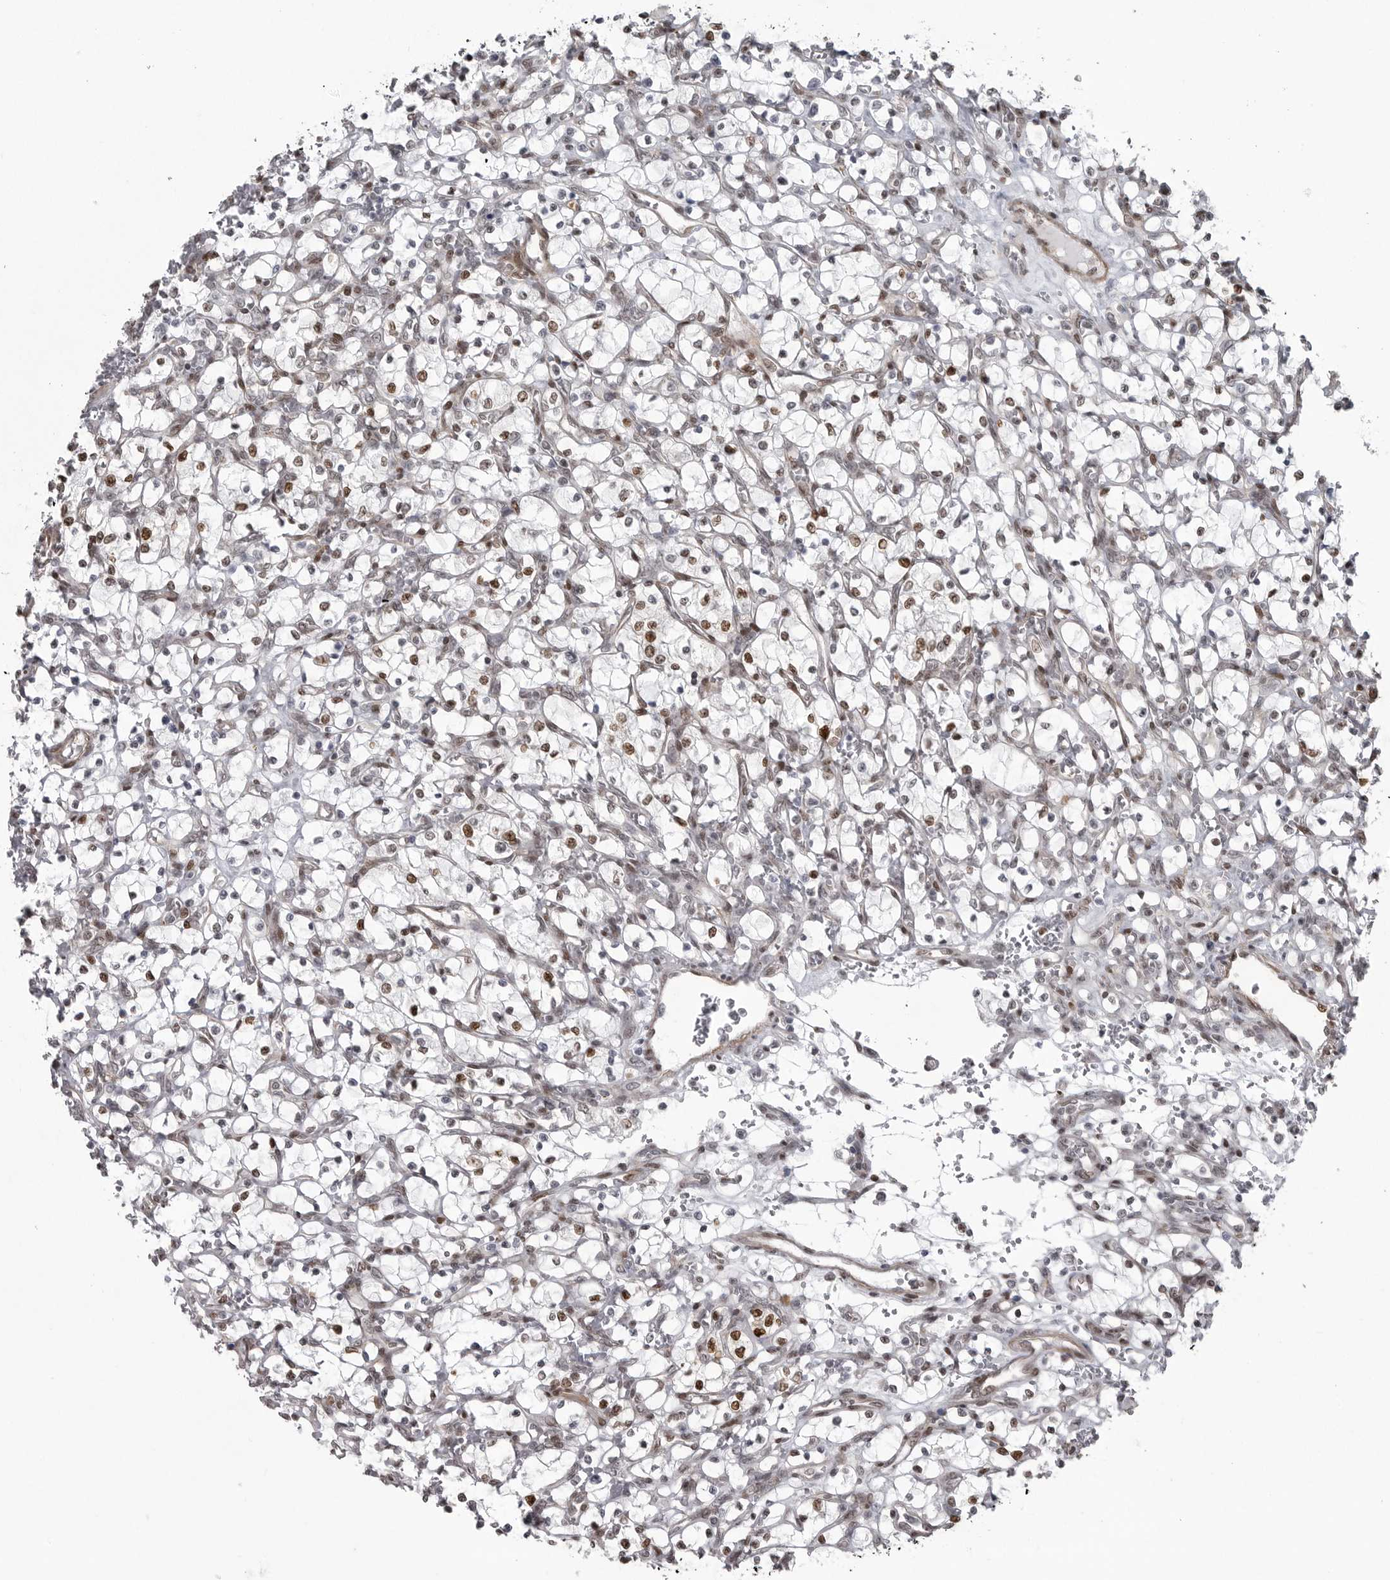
{"staining": {"intensity": "moderate", "quantity": ">75%", "location": "nuclear"}, "tissue": "renal cancer", "cell_type": "Tumor cells", "image_type": "cancer", "snomed": [{"axis": "morphology", "description": "Adenocarcinoma, NOS"}, {"axis": "topography", "description": "Kidney"}], "caption": "Moderate nuclear protein staining is present in approximately >75% of tumor cells in renal cancer.", "gene": "HMGN3", "patient": {"sex": "female", "age": 69}}